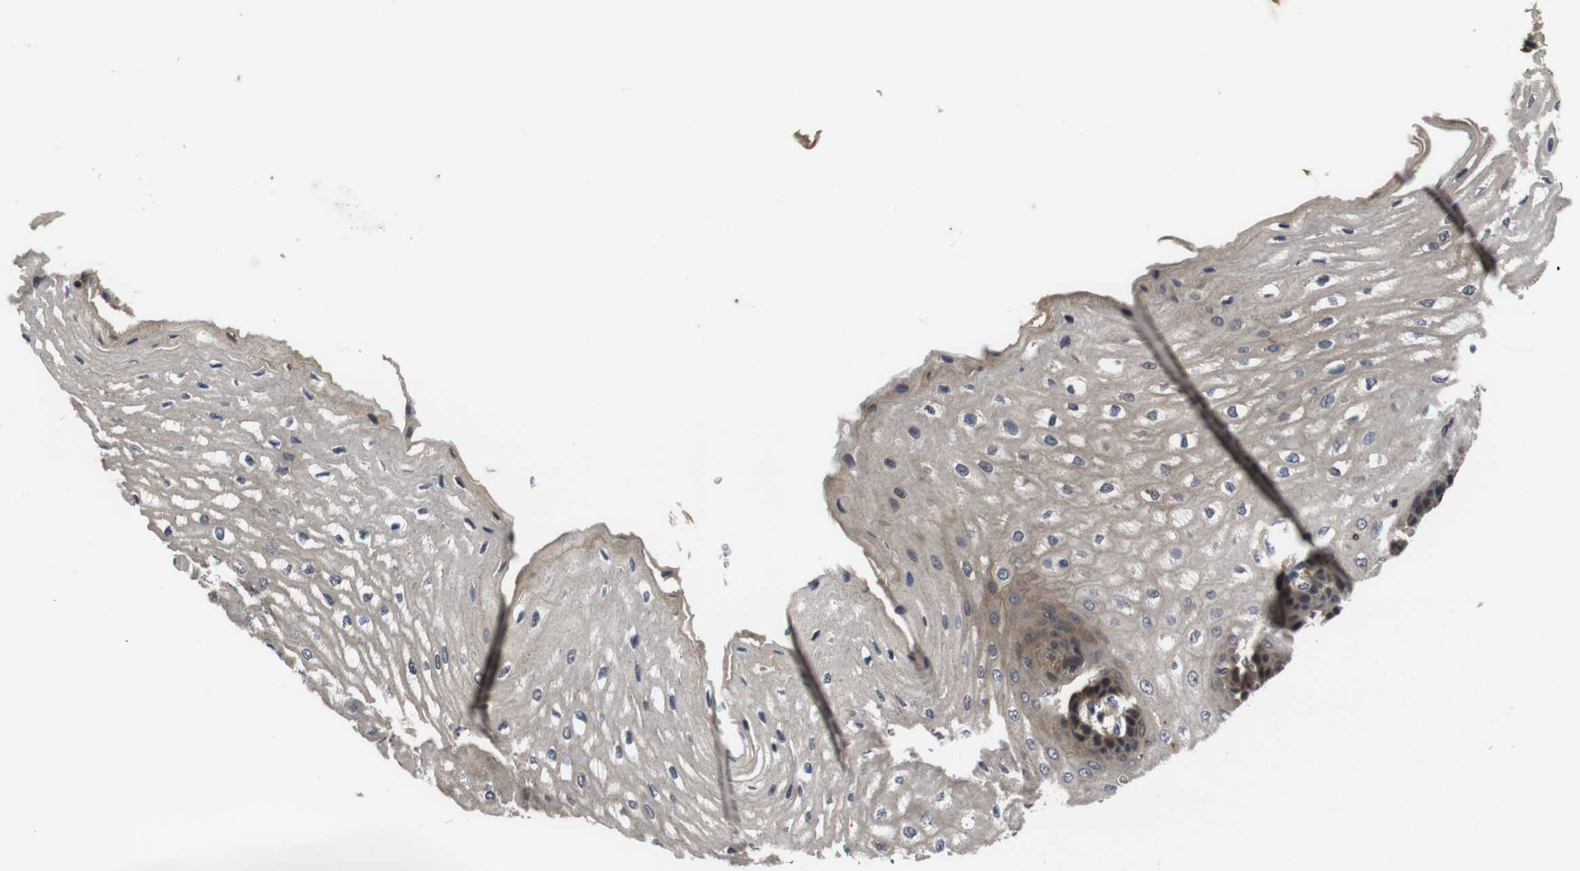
{"staining": {"intensity": "weak", "quantity": "<25%", "location": "cytoplasmic/membranous"}, "tissue": "esophagus", "cell_type": "Squamous epithelial cells", "image_type": "normal", "snomed": [{"axis": "morphology", "description": "Normal tissue, NOS"}, {"axis": "topography", "description": "Esophagus"}], "caption": "The photomicrograph exhibits no significant staining in squamous epithelial cells of esophagus.", "gene": "CXCL11", "patient": {"sex": "male", "age": 54}}